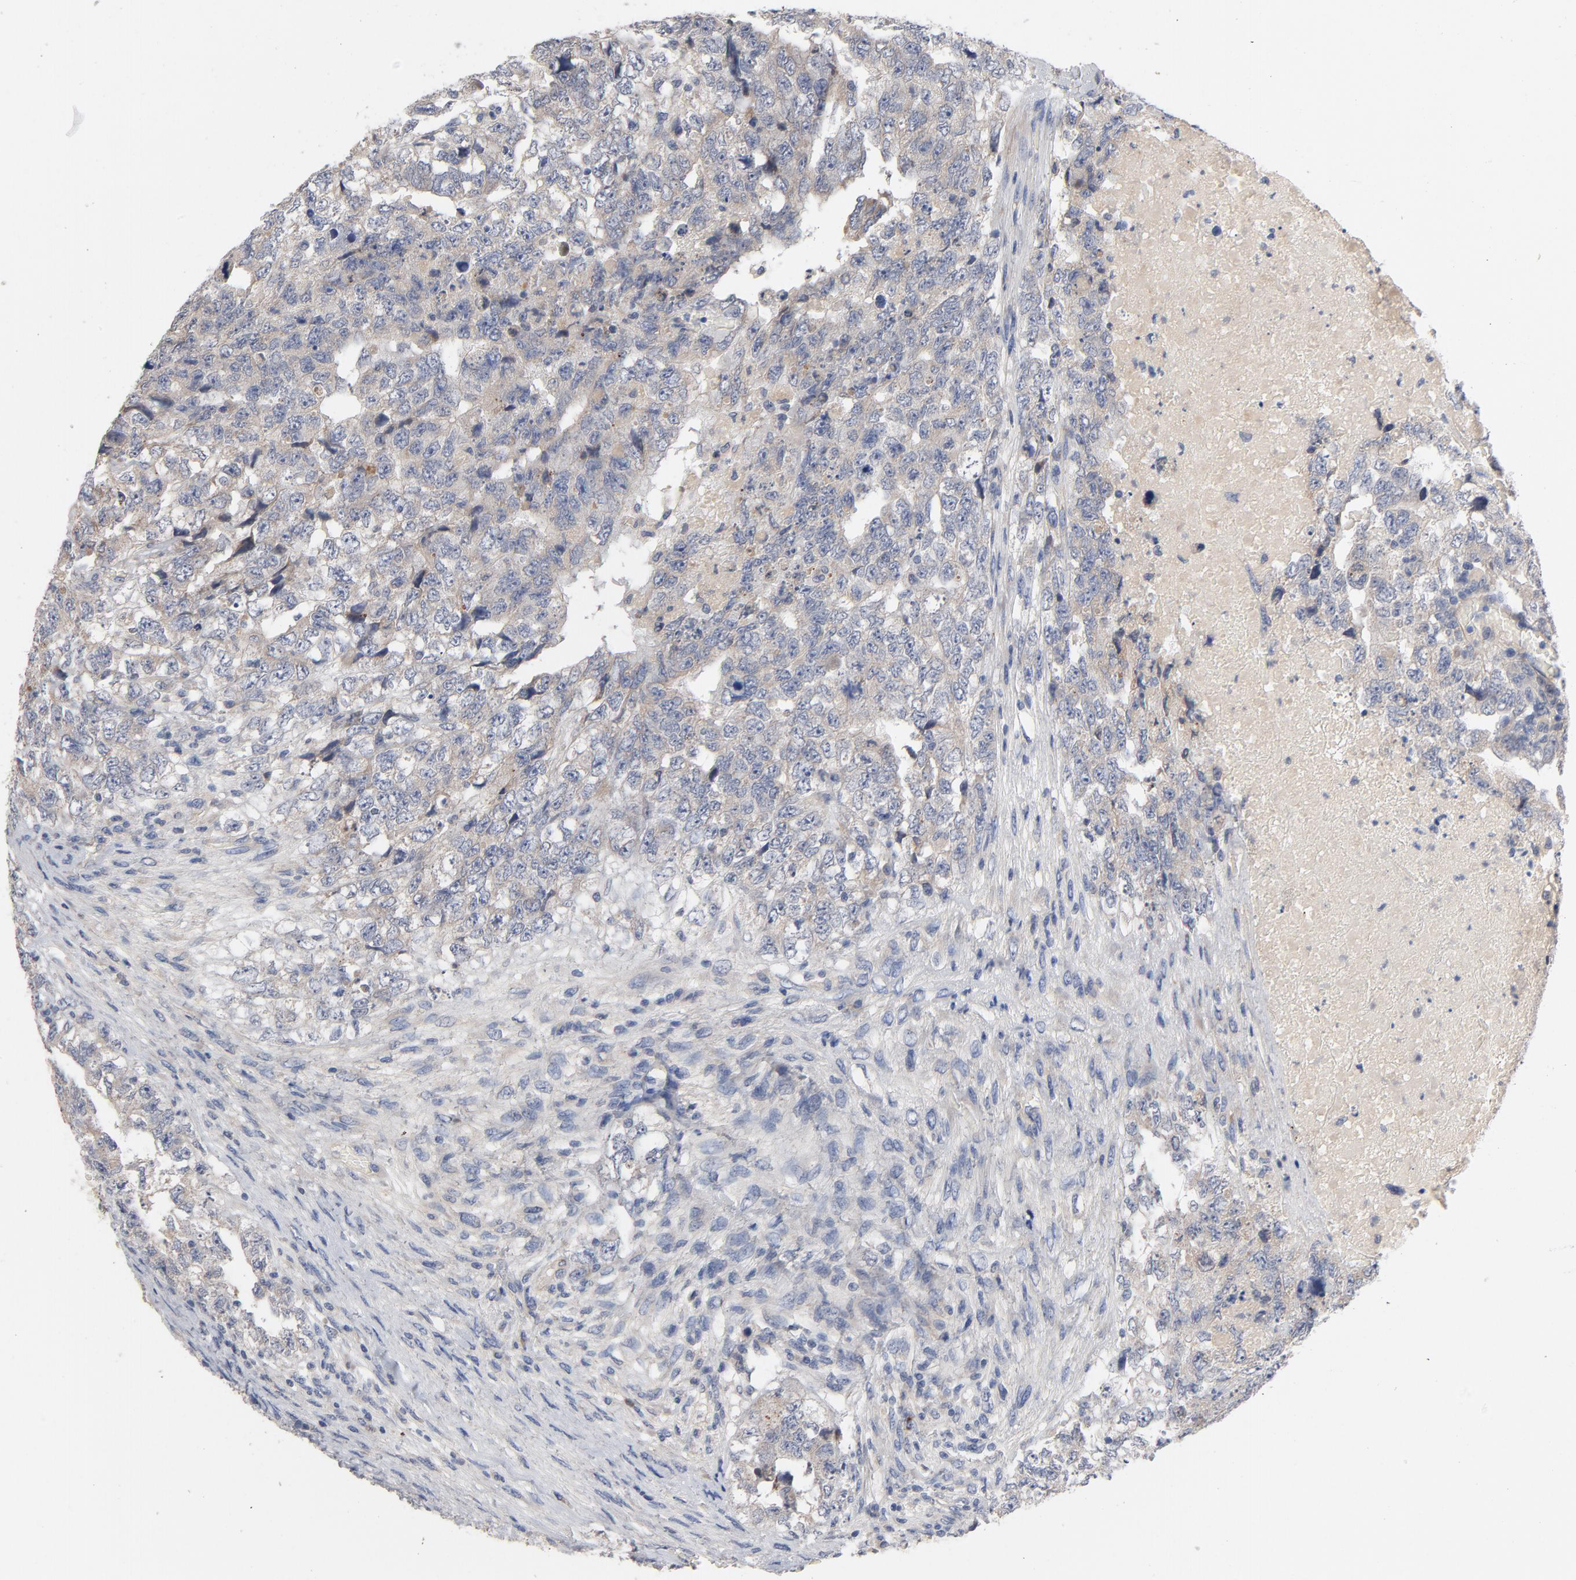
{"staining": {"intensity": "weak", "quantity": "25%-75%", "location": "cytoplasmic/membranous"}, "tissue": "testis cancer", "cell_type": "Tumor cells", "image_type": "cancer", "snomed": [{"axis": "morphology", "description": "Carcinoma, Embryonal, NOS"}, {"axis": "topography", "description": "Testis"}], "caption": "About 25%-75% of tumor cells in human testis embryonal carcinoma display weak cytoplasmic/membranous protein expression as visualized by brown immunohistochemical staining.", "gene": "CCDC134", "patient": {"sex": "male", "age": 36}}